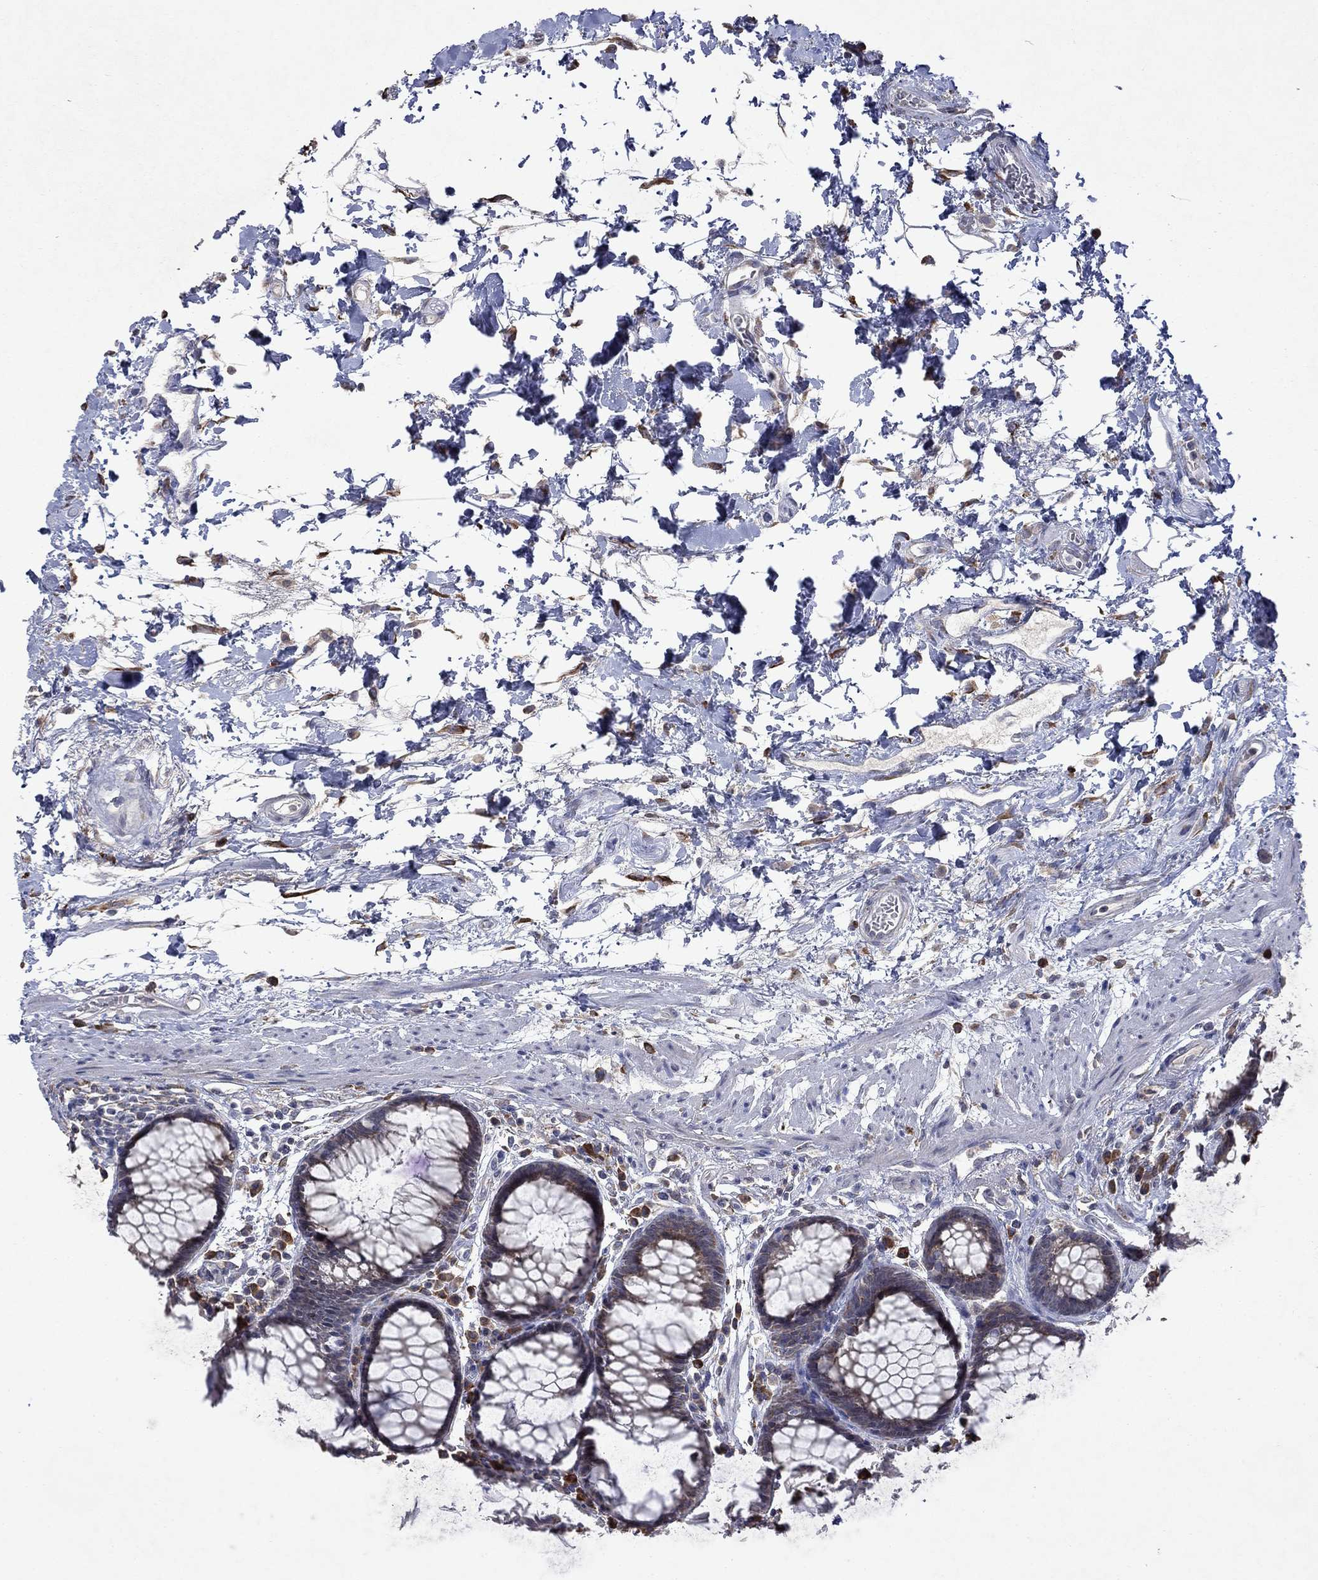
{"staining": {"intensity": "negative", "quantity": "none", "location": "none"}, "tissue": "rectum", "cell_type": "Glandular cells", "image_type": "normal", "snomed": [{"axis": "morphology", "description": "Normal tissue, NOS"}, {"axis": "topography", "description": "Rectum"}], "caption": "This is an immunohistochemistry (IHC) photomicrograph of normal human rectum. There is no staining in glandular cells.", "gene": "TMEM97", "patient": {"sex": "female", "age": 68}}